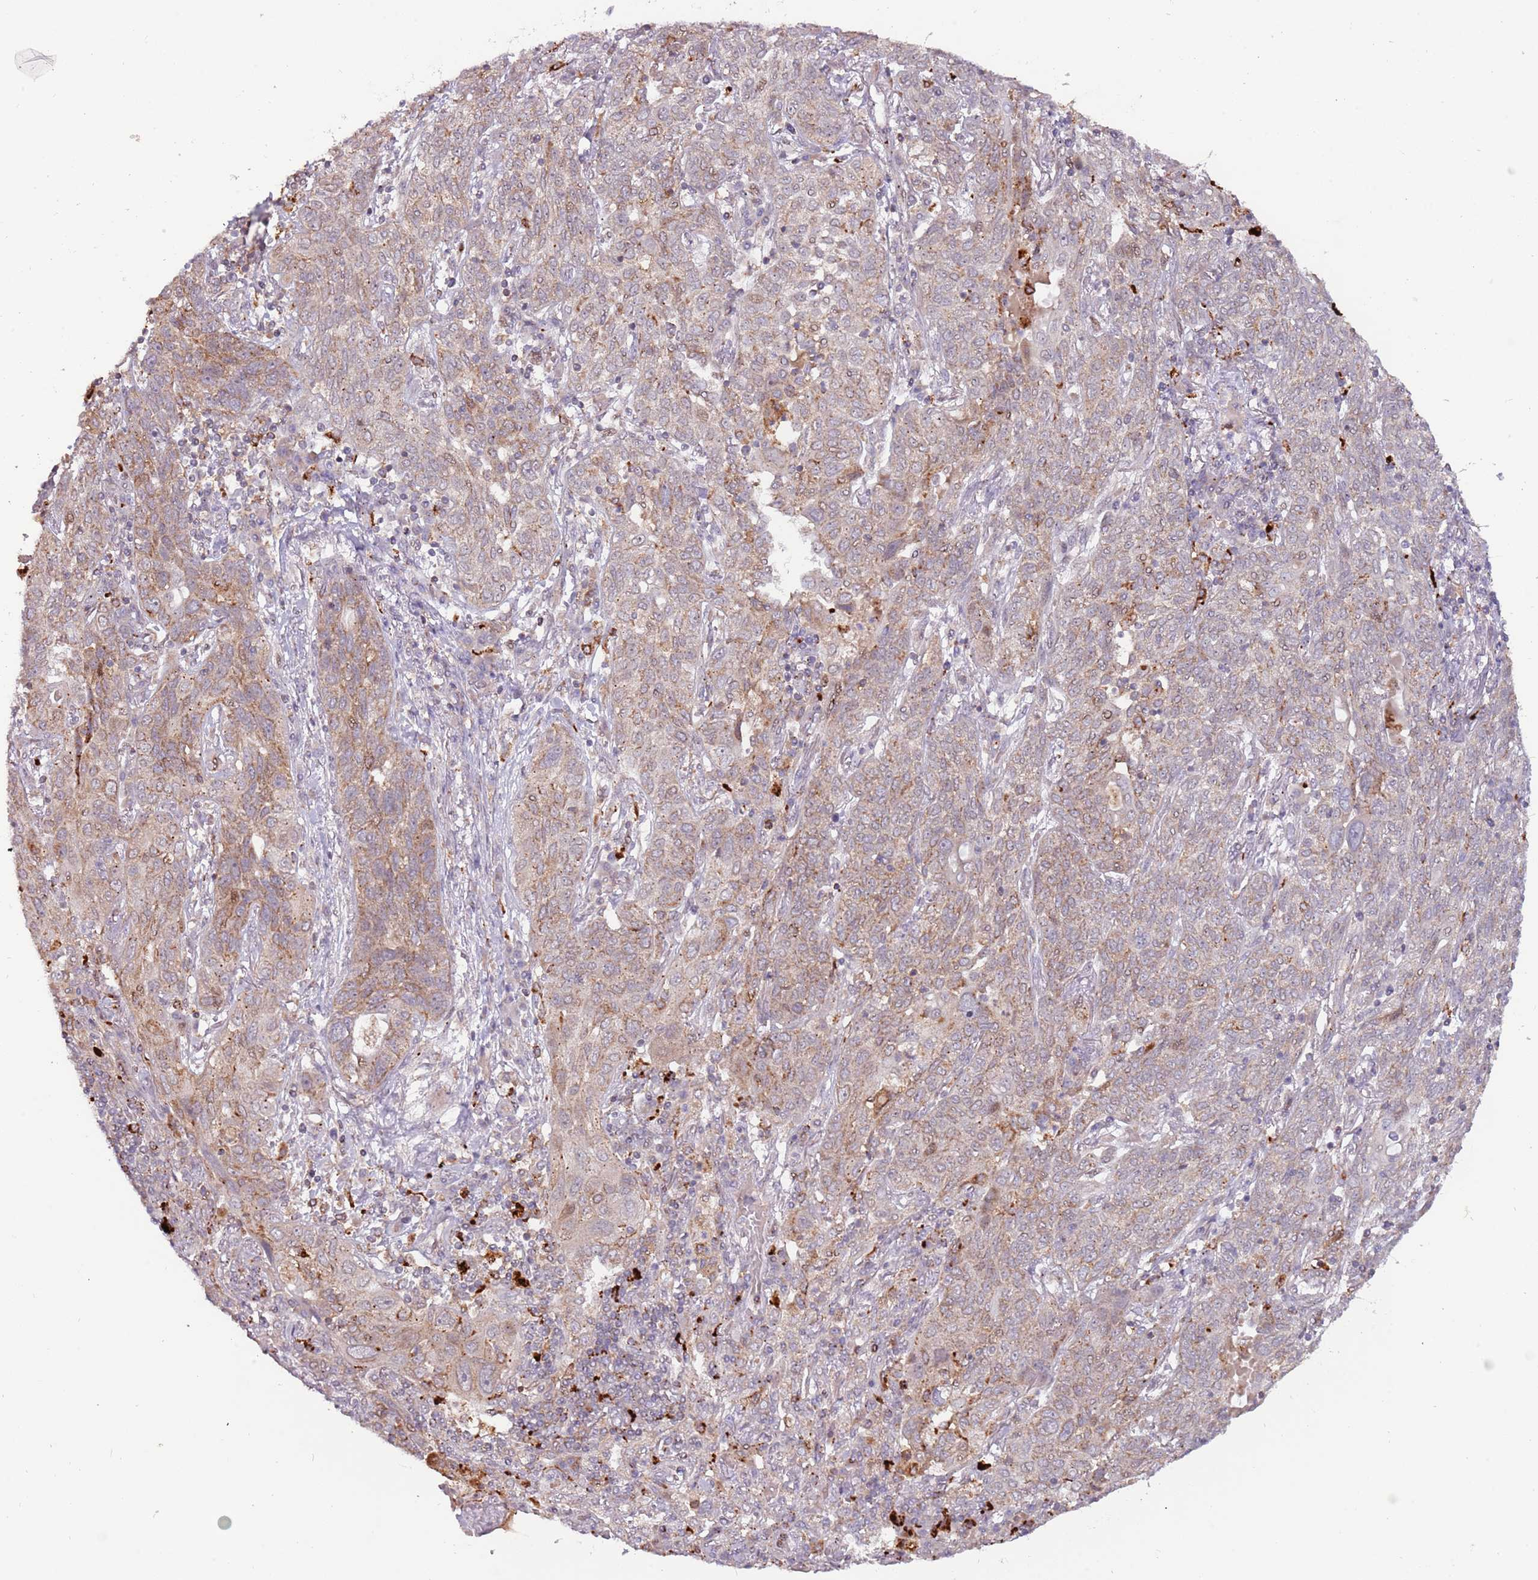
{"staining": {"intensity": "weak", "quantity": "25%-75%", "location": "cytoplasmic/membranous"}, "tissue": "lung cancer", "cell_type": "Tumor cells", "image_type": "cancer", "snomed": [{"axis": "morphology", "description": "Squamous cell carcinoma, NOS"}, {"axis": "topography", "description": "Lung"}], "caption": "A high-resolution image shows immunohistochemistry staining of squamous cell carcinoma (lung), which shows weak cytoplasmic/membranous positivity in about 25%-75% of tumor cells. The staining is performed using DAB brown chromogen to label protein expression. The nuclei are counter-stained blue using hematoxylin.", "gene": "ULK3", "patient": {"sex": "female", "age": 70}}